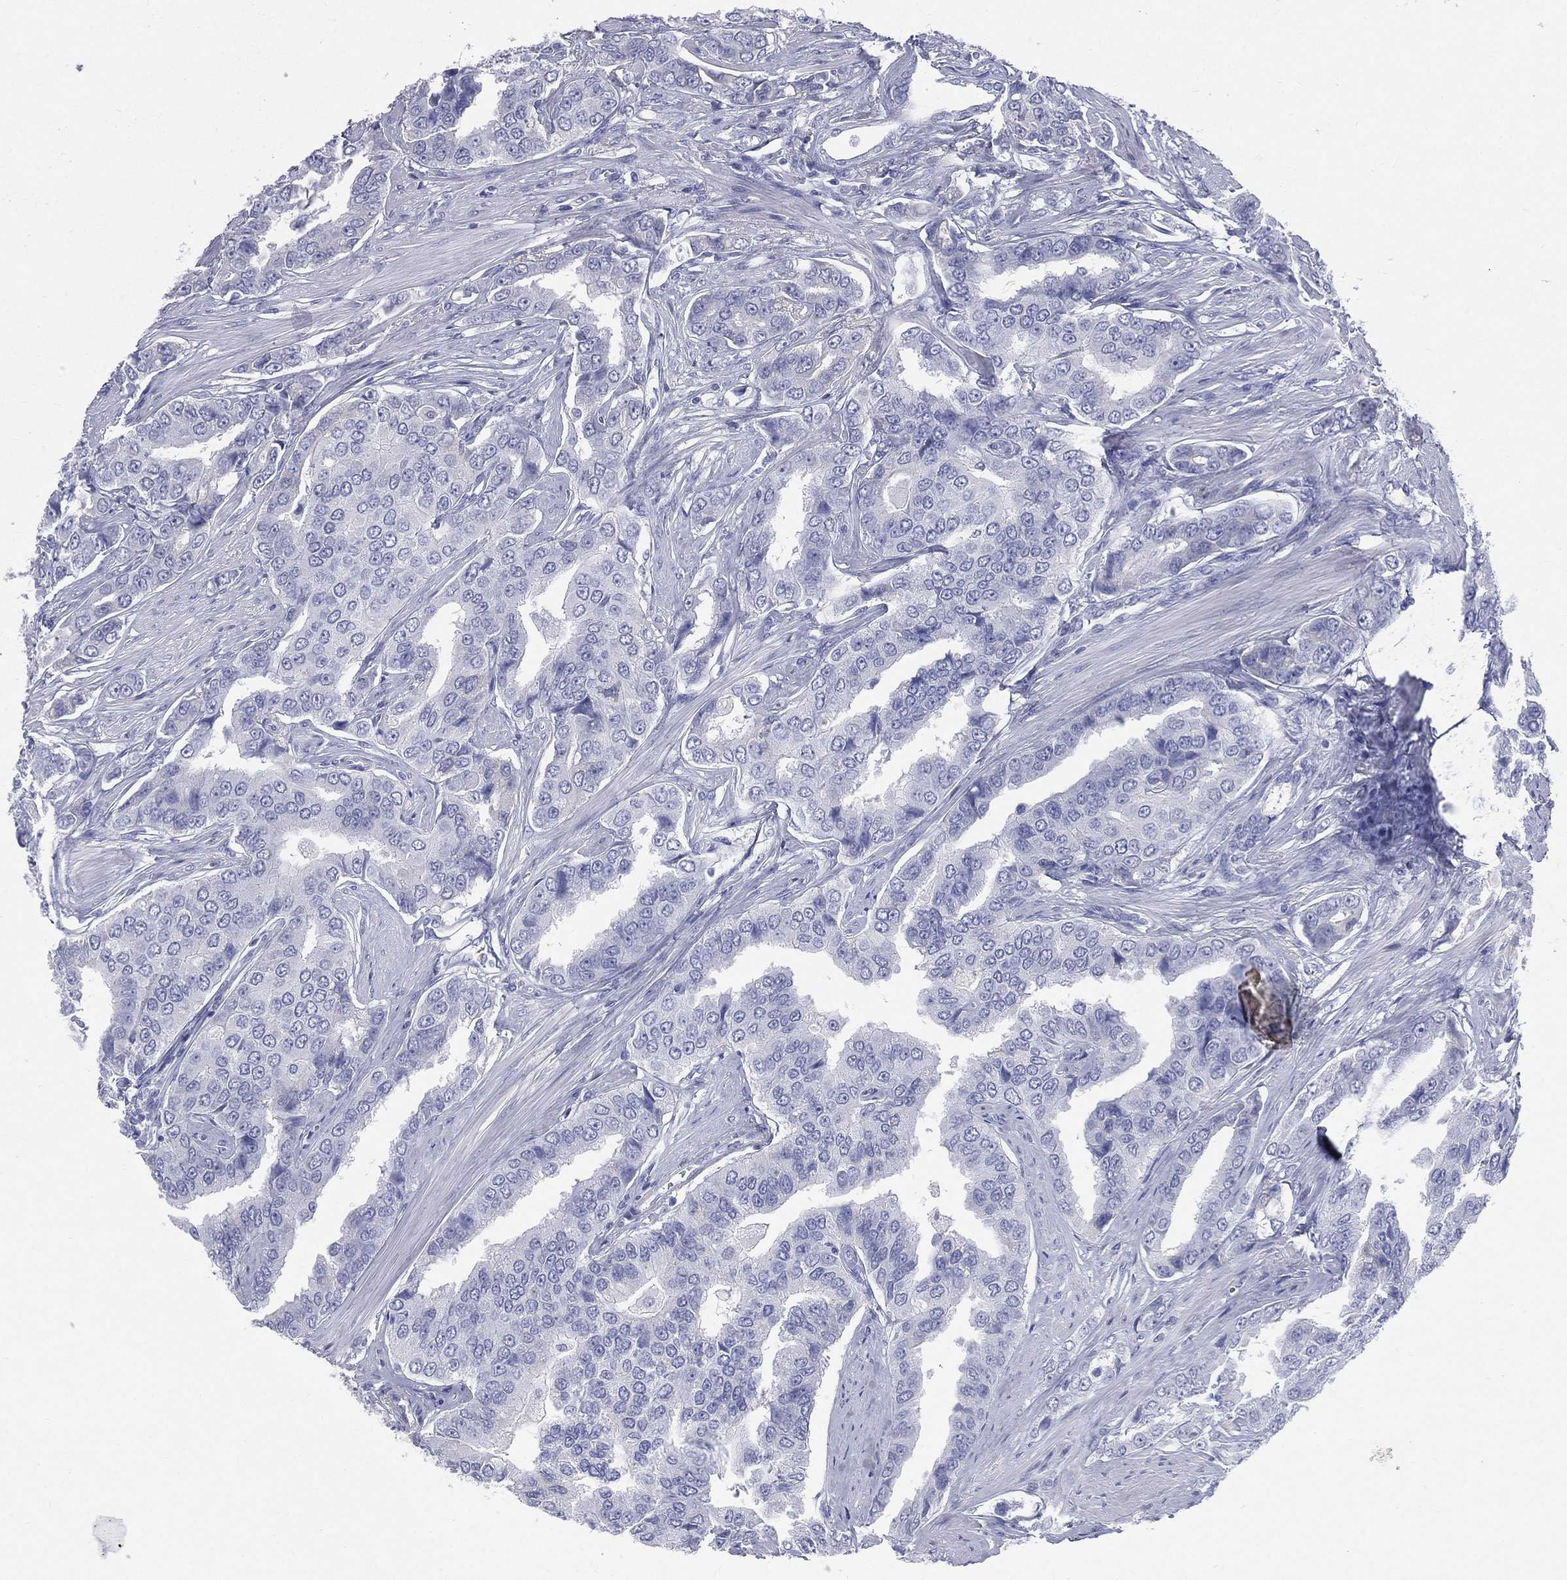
{"staining": {"intensity": "negative", "quantity": "none", "location": "none"}, "tissue": "prostate cancer", "cell_type": "Tumor cells", "image_type": "cancer", "snomed": [{"axis": "morphology", "description": "Adenocarcinoma, NOS"}, {"axis": "topography", "description": "Prostate and seminal vesicle, NOS"}, {"axis": "topography", "description": "Prostate"}], "caption": "This is a image of immunohistochemistry staining of prostate cancer (adenocarcinoma), which shows no staining in tumor cells.", "gene": "HP", "patient": {"sex": "male", "age": 69}}